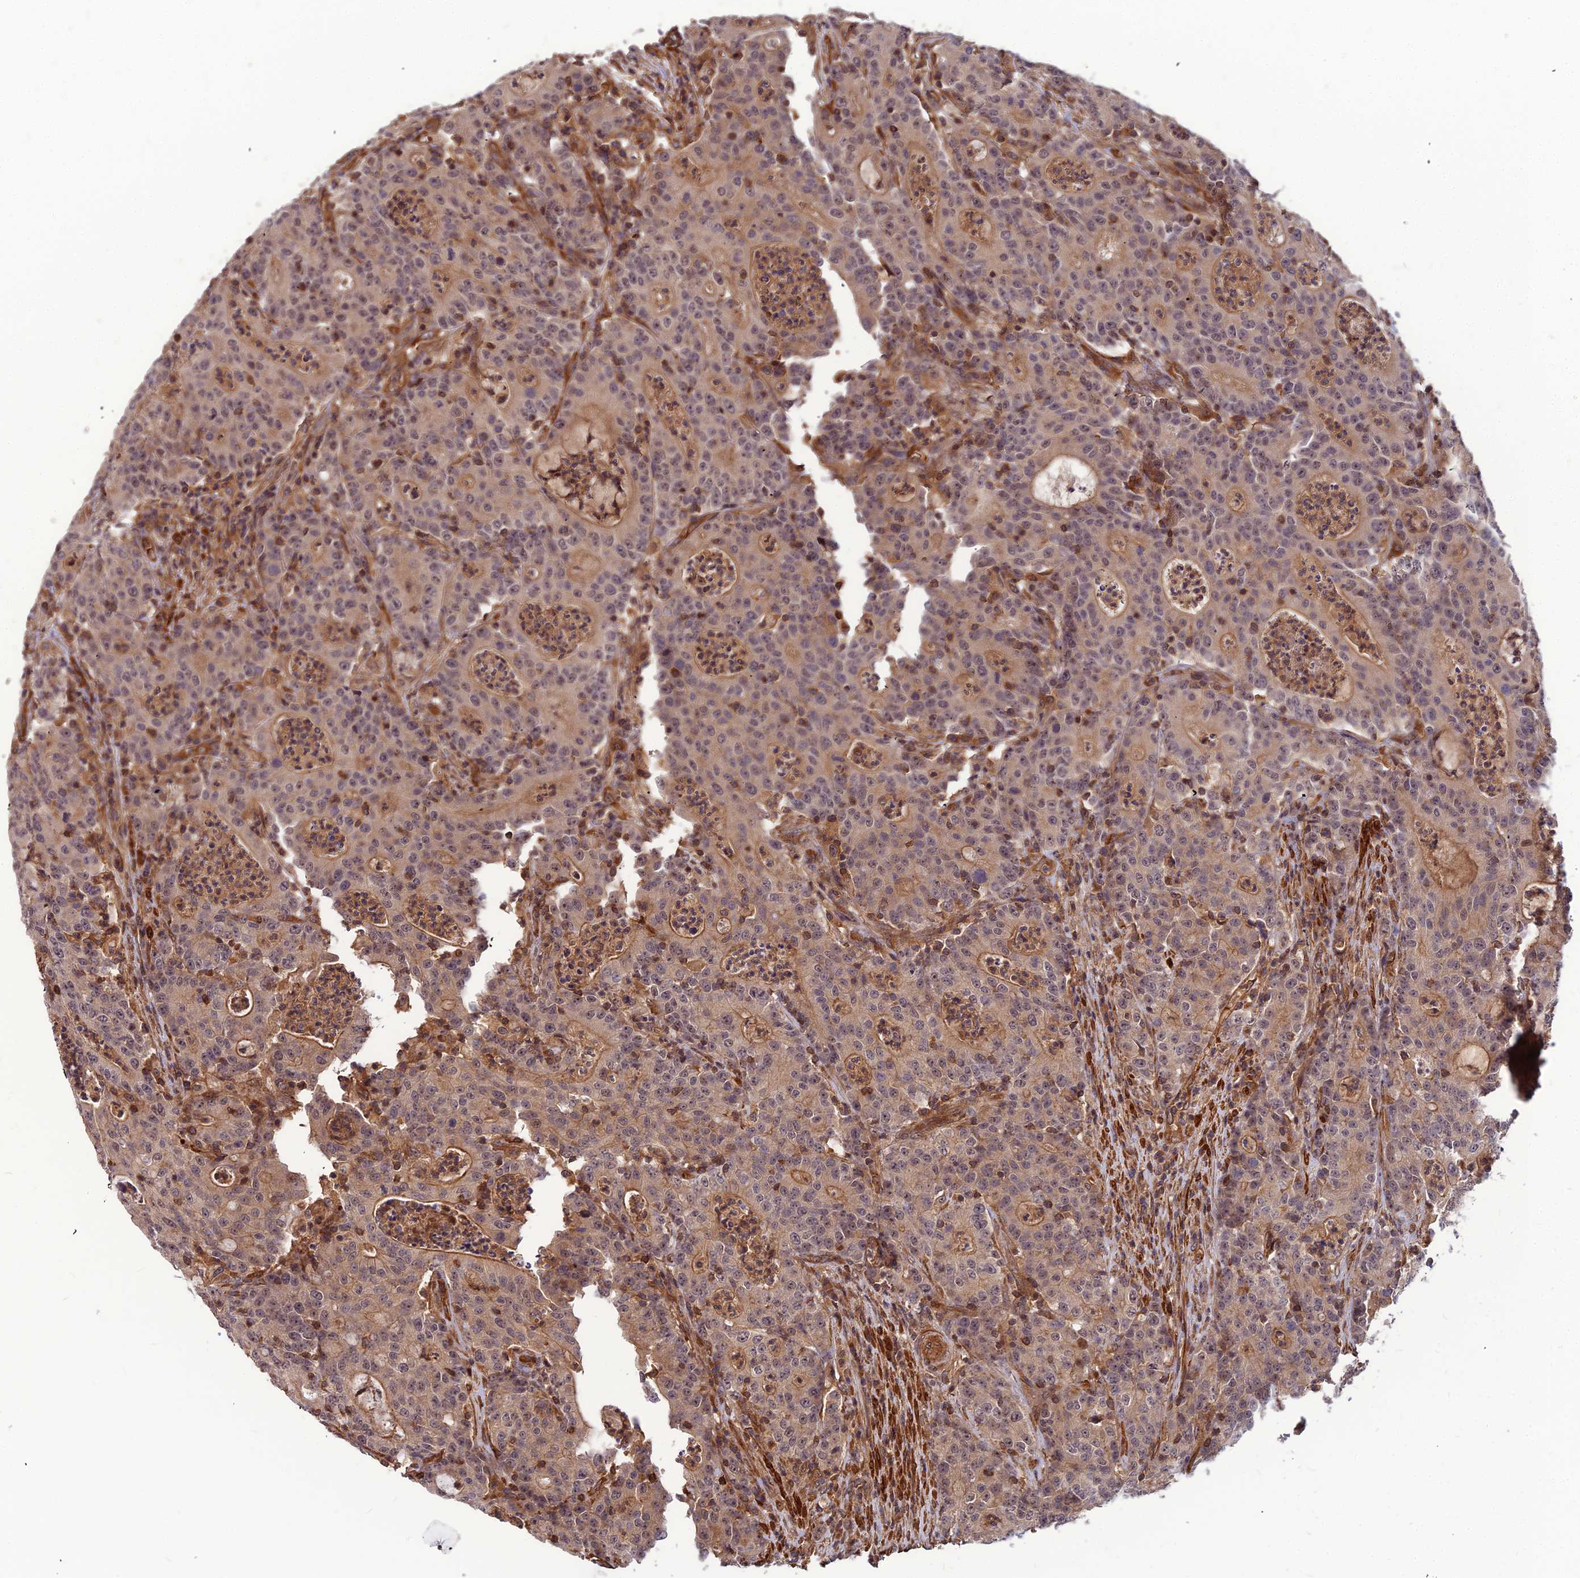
{"staining": {"intensity": "weak", "quantity": ">75%", "location": "cytoplasmic/membranous,nuclear"}, "tissue": "colorectal cancer", "cell_type": "Tumor cells", "image_type": "cancer", "snomed": [{"axis": "morphology", "description": "Adenocarcinoma, NOS"}, {"axis": "topography", "description": "Colon"}], "caption": "Immunohistochemistry (IHC) photomicrograph of neoplastic tissue: colorectal adenocarcinoma stained using immunohistochemistry demonstrates low levels of weak protein expression localized specifically in the cytoplasmic/membranous and nuclear of tumor cells, appearing as a cytoplasmic/membranous and nuclear brown color.", "gene": "ZNF467", "patient": {"sex": "male", "age": 83}}